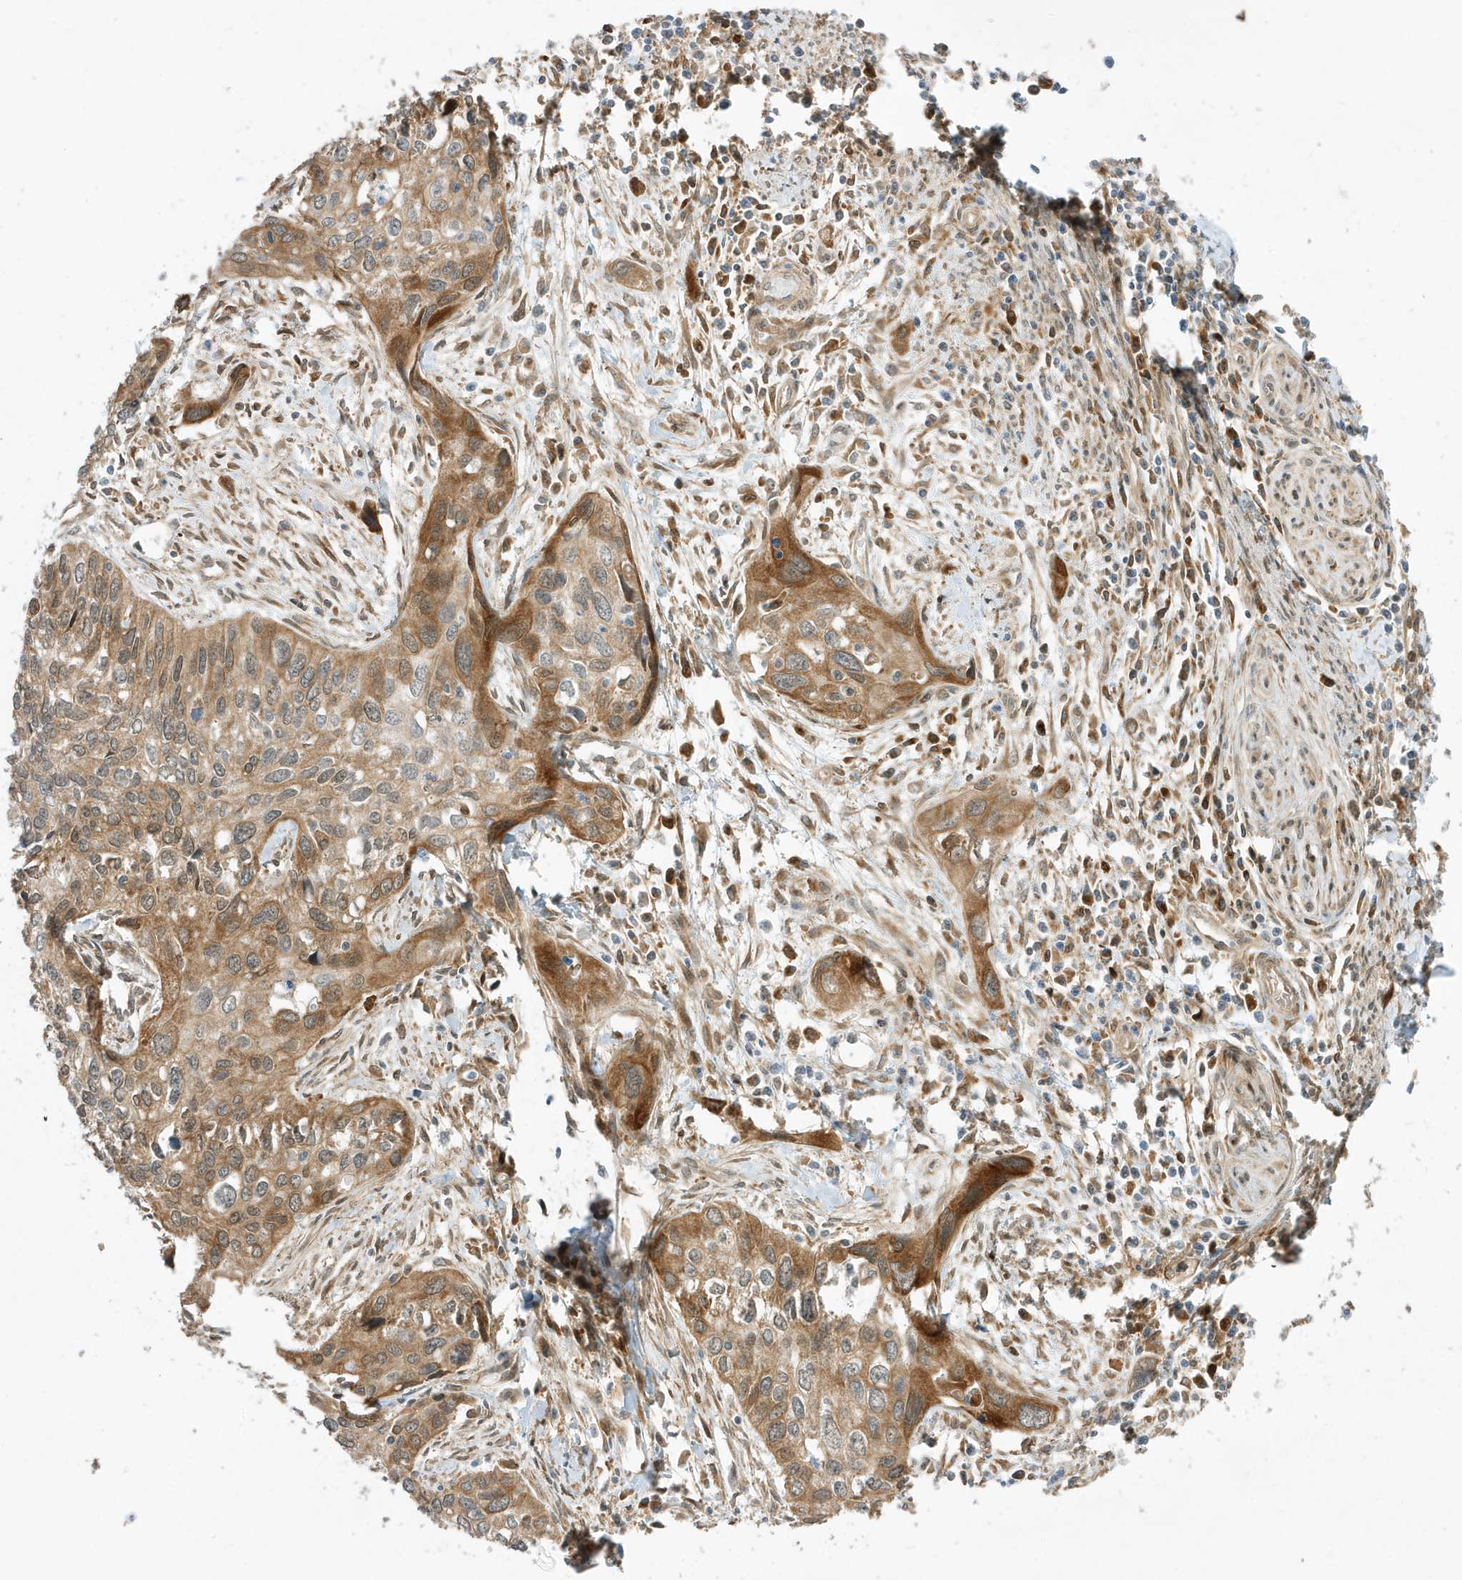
{"staining": {"intensity": "moderate", "quantity": ">75%", "location": "cytoplasmic/membranous"}, "tissue": "cervical cancer", "cell_type": "Tumor cells", "image_type": "cancer", "snomed": [{"axis": "morphology", "description": "Squamous cell carcinoma, NOS"}, {"axis": "topography", "description": "Cervix"}], "caption": "IHC histopathology image of human cervical cancer (squamous cell carcinoma) stained for a protein (brown), which shows medium levels of moderate cytoplasmic/membranous expression in about >75% of tumor cells.", "gene": "SCARF2", "patient": {"sex": "female", "age": 55}}